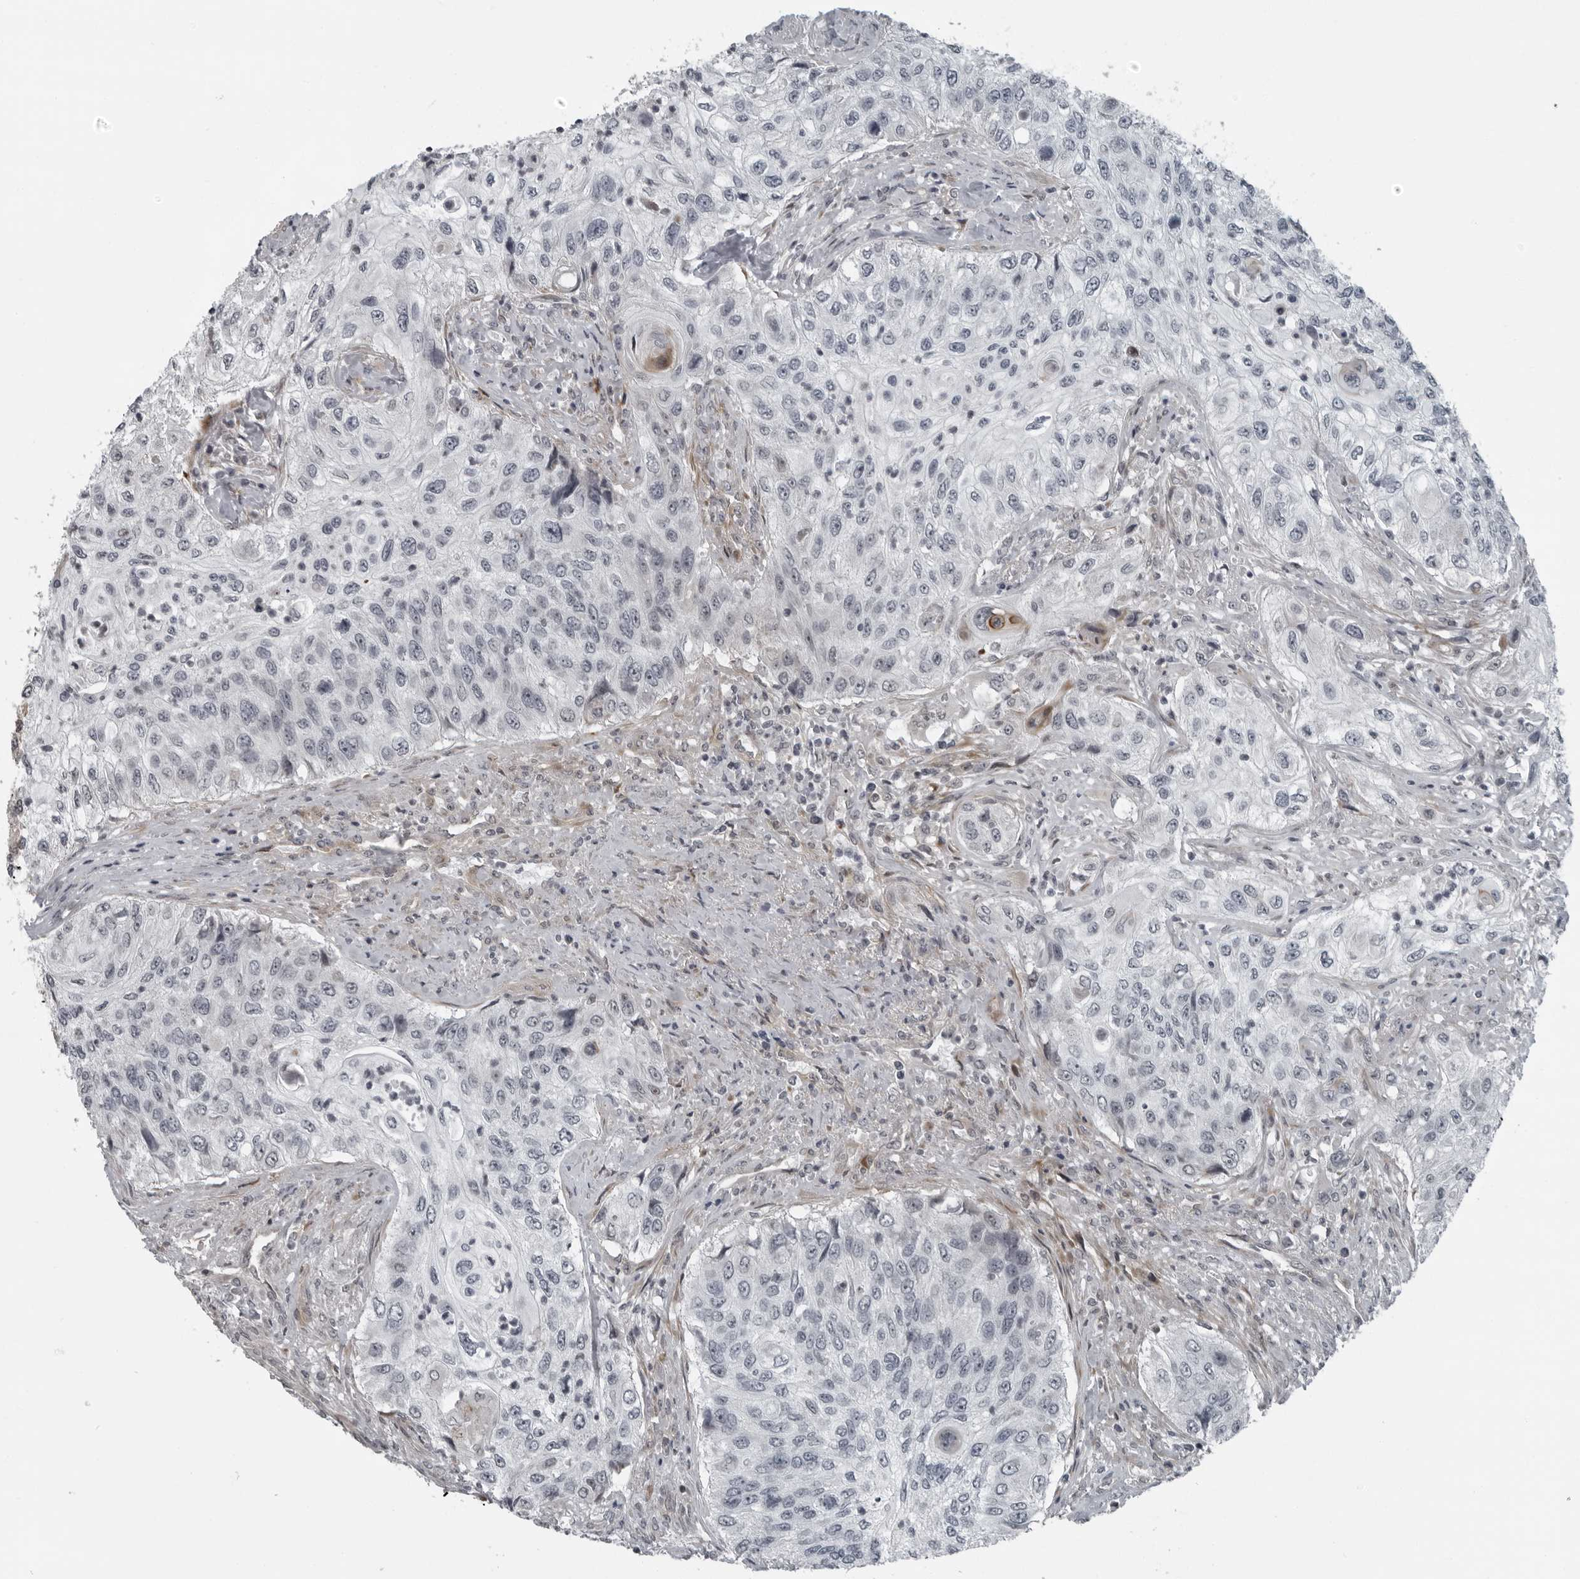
{"staining": {"intensity": "negative", "quantity": "none", "location": "none"}, "tissue": "urothelial cancer", "cell_type": "Tumor cells", "image_type": "cancer", "snomed": [{"axis": "morphology", "description": "Urothelial carcinoma, High grade"}, {"axis": "topography", "description": "Urinary bladder"}], "caption": "This is an immunohistochemistry (IHC) histopathology image of urothelial carcinoma (high-grade). There is no staining in tumor cells.", "gene": "FAM102B", "patient": {"sex": "female", "age": 60}}